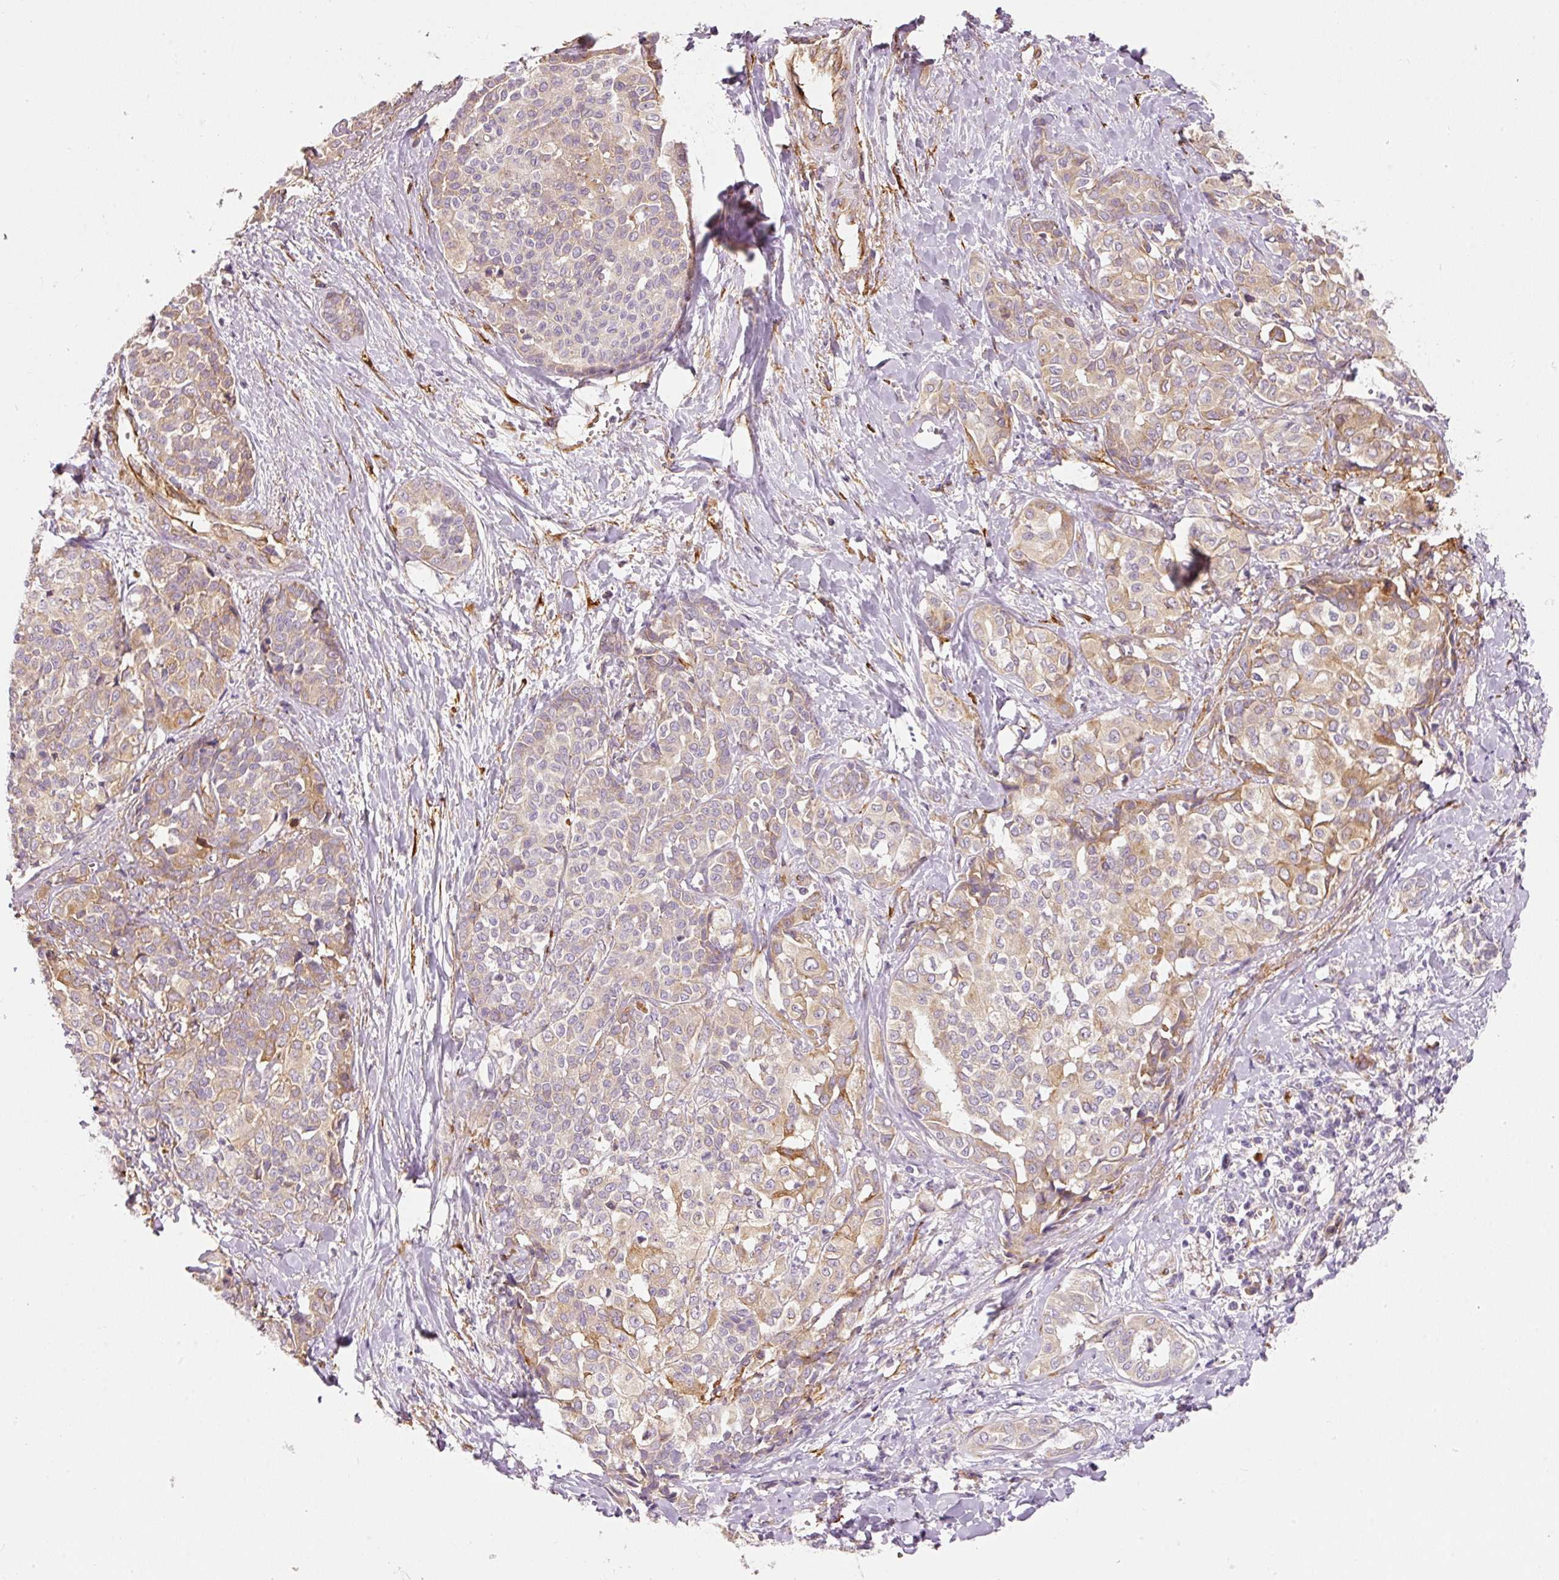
{"staining": {"intensity": "moderate", "quantity": "25%-75%", "location": "cytoplasmic/membranous"}, "tissue": "liver cancer", "cell_type": "Tumor cells", "image_type": "cancer", "snomed": [{"axis": "morphology", "description": "Cholangiocarcinoma"}, {"axis": "topography", "description": "Liver"}], "caption": "This micrograph demonstrates liver cholangiocarcinoma stained with immunohistochemistry to label a protein in brown. The cytoplasmic/membranous of tumor cells show moderate positivity for the protein. Nuclei are counter-stained blue.", "gene": "RNF167", "patient": {"sex": "female", "age": 77}}